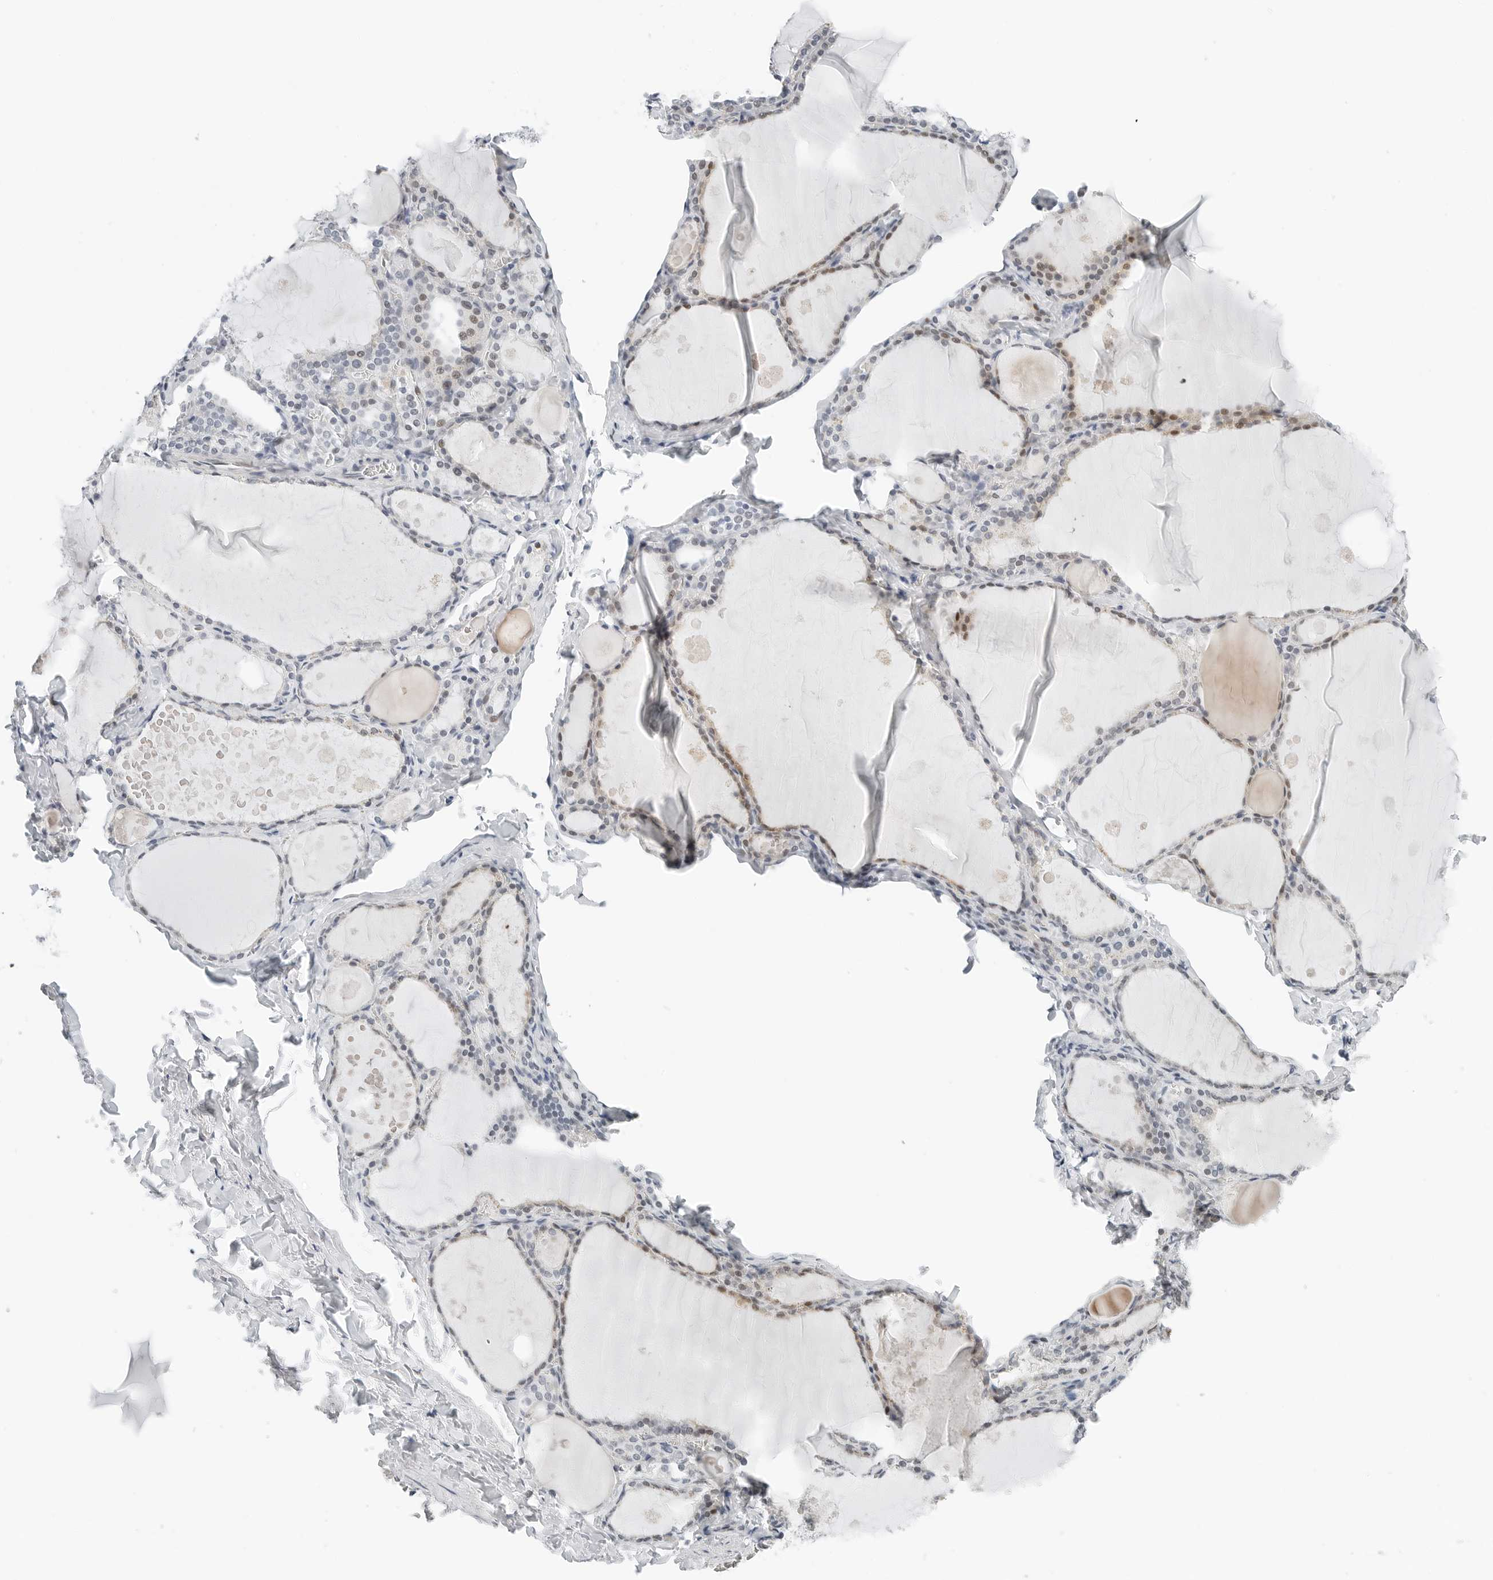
{"staining": {"intensity": "strong", "quantity": "25%-75%", "location": "nuclear"}, "tissue": "thyroid gland", "cell_type": "Glandular cells", "image_type": "normal", "snomed": [{"axis": "morphology", "description": "Normal tissue, NOS"}, {"axis": "topography", "description": "Thyroid gland"}], "caption": "A histopathology image of human thyroid gland stained for a protein demonstrates strong nuclear brown staining in glandular cells.", "gene": "NTMT2", "patient": {"sex": "male", "age": 56}}